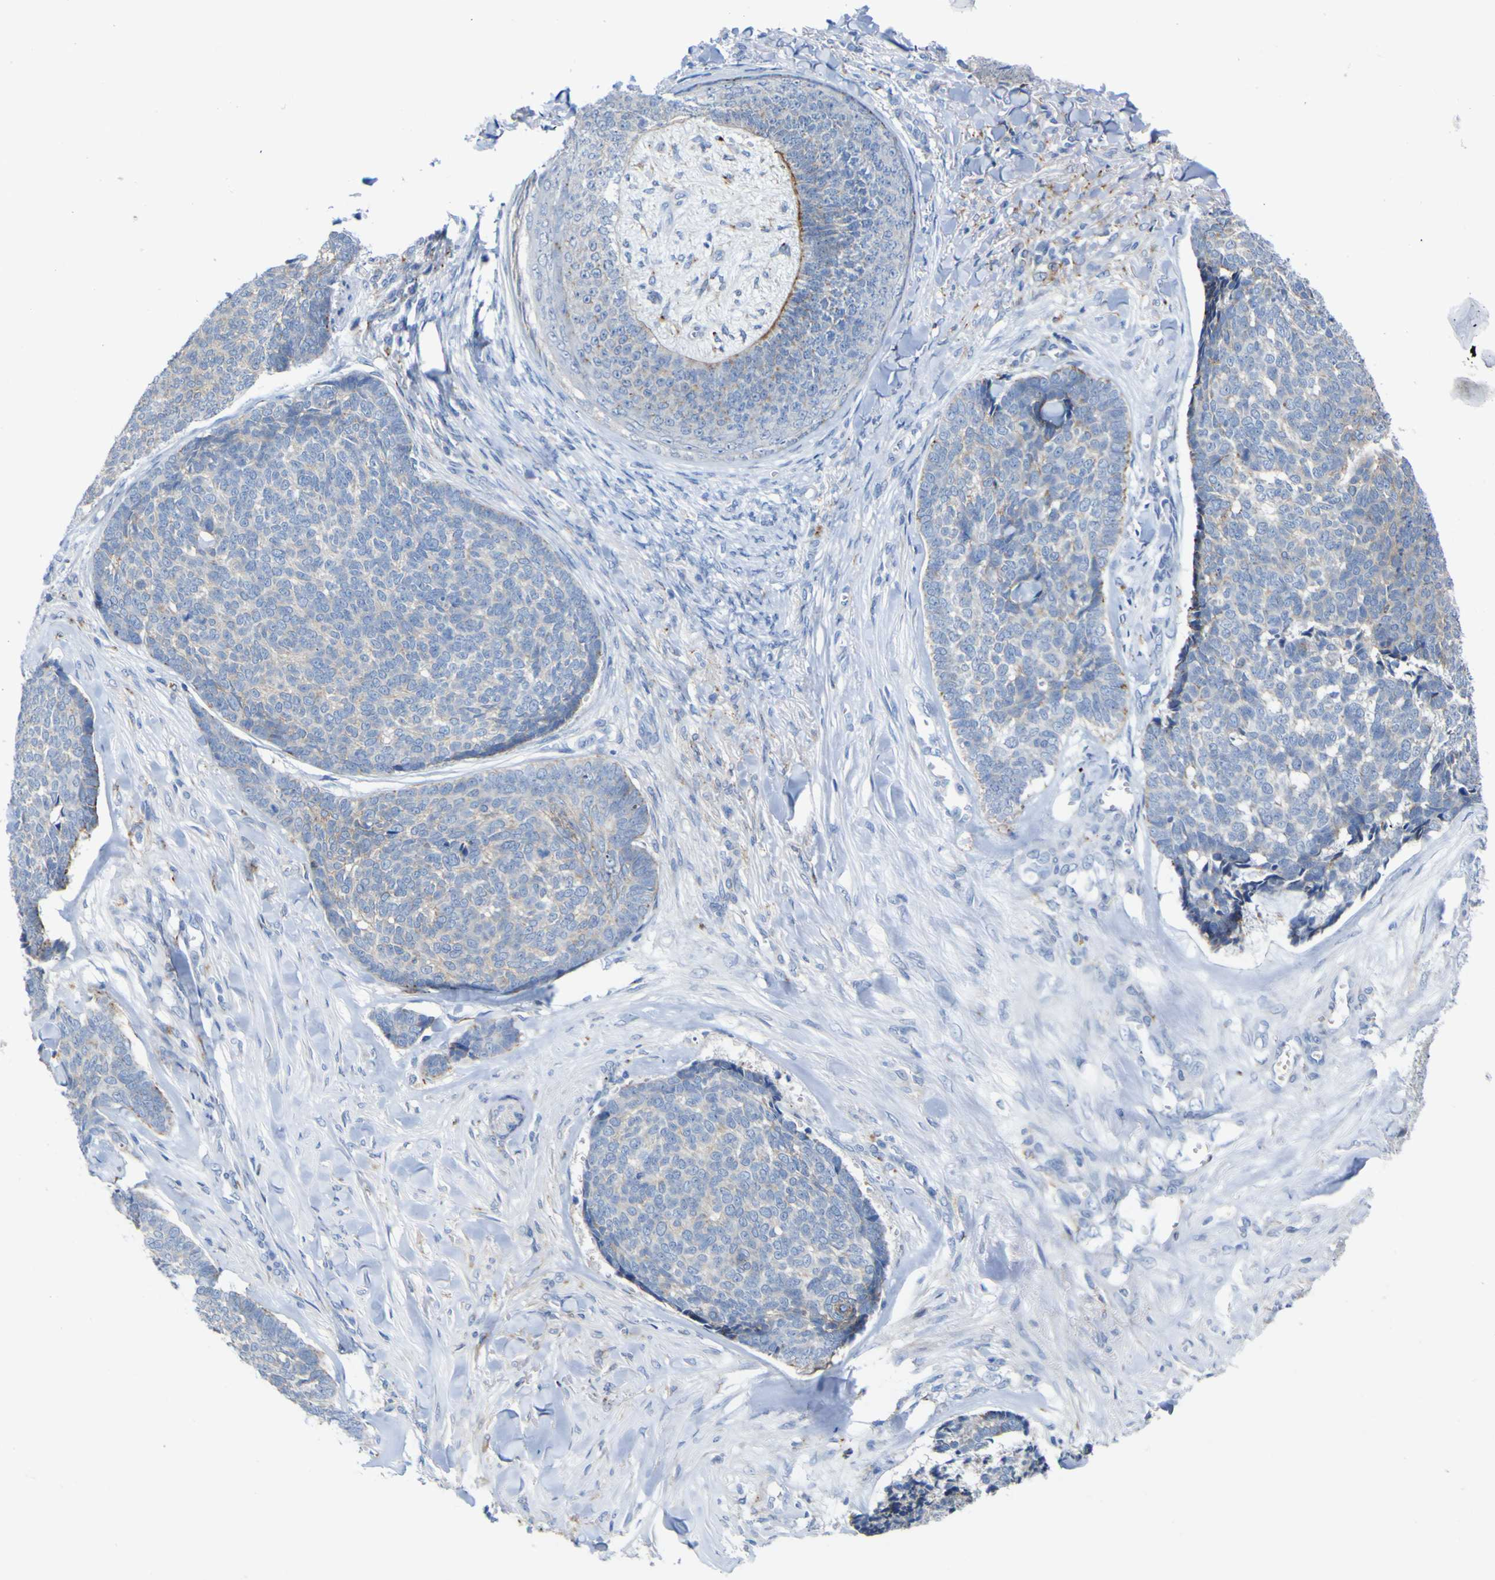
{"staining": {"intensity": "negative", "quantity": "none", "location": "none"}, "tissue": "skin cancer", "cell_type": "Tumor cells", "image_type": "cancer", "snomed": [{"axis": "morphology", "description": "Basal cell carcinoma"}, {"axis": "topography", "description": "Skin"}], "caption": "Tumor cells show no significant protein positivity in skin basal cell carcinoma.", "gene": "PTPRF", "patient": {"sex": "male", "age": 84}}